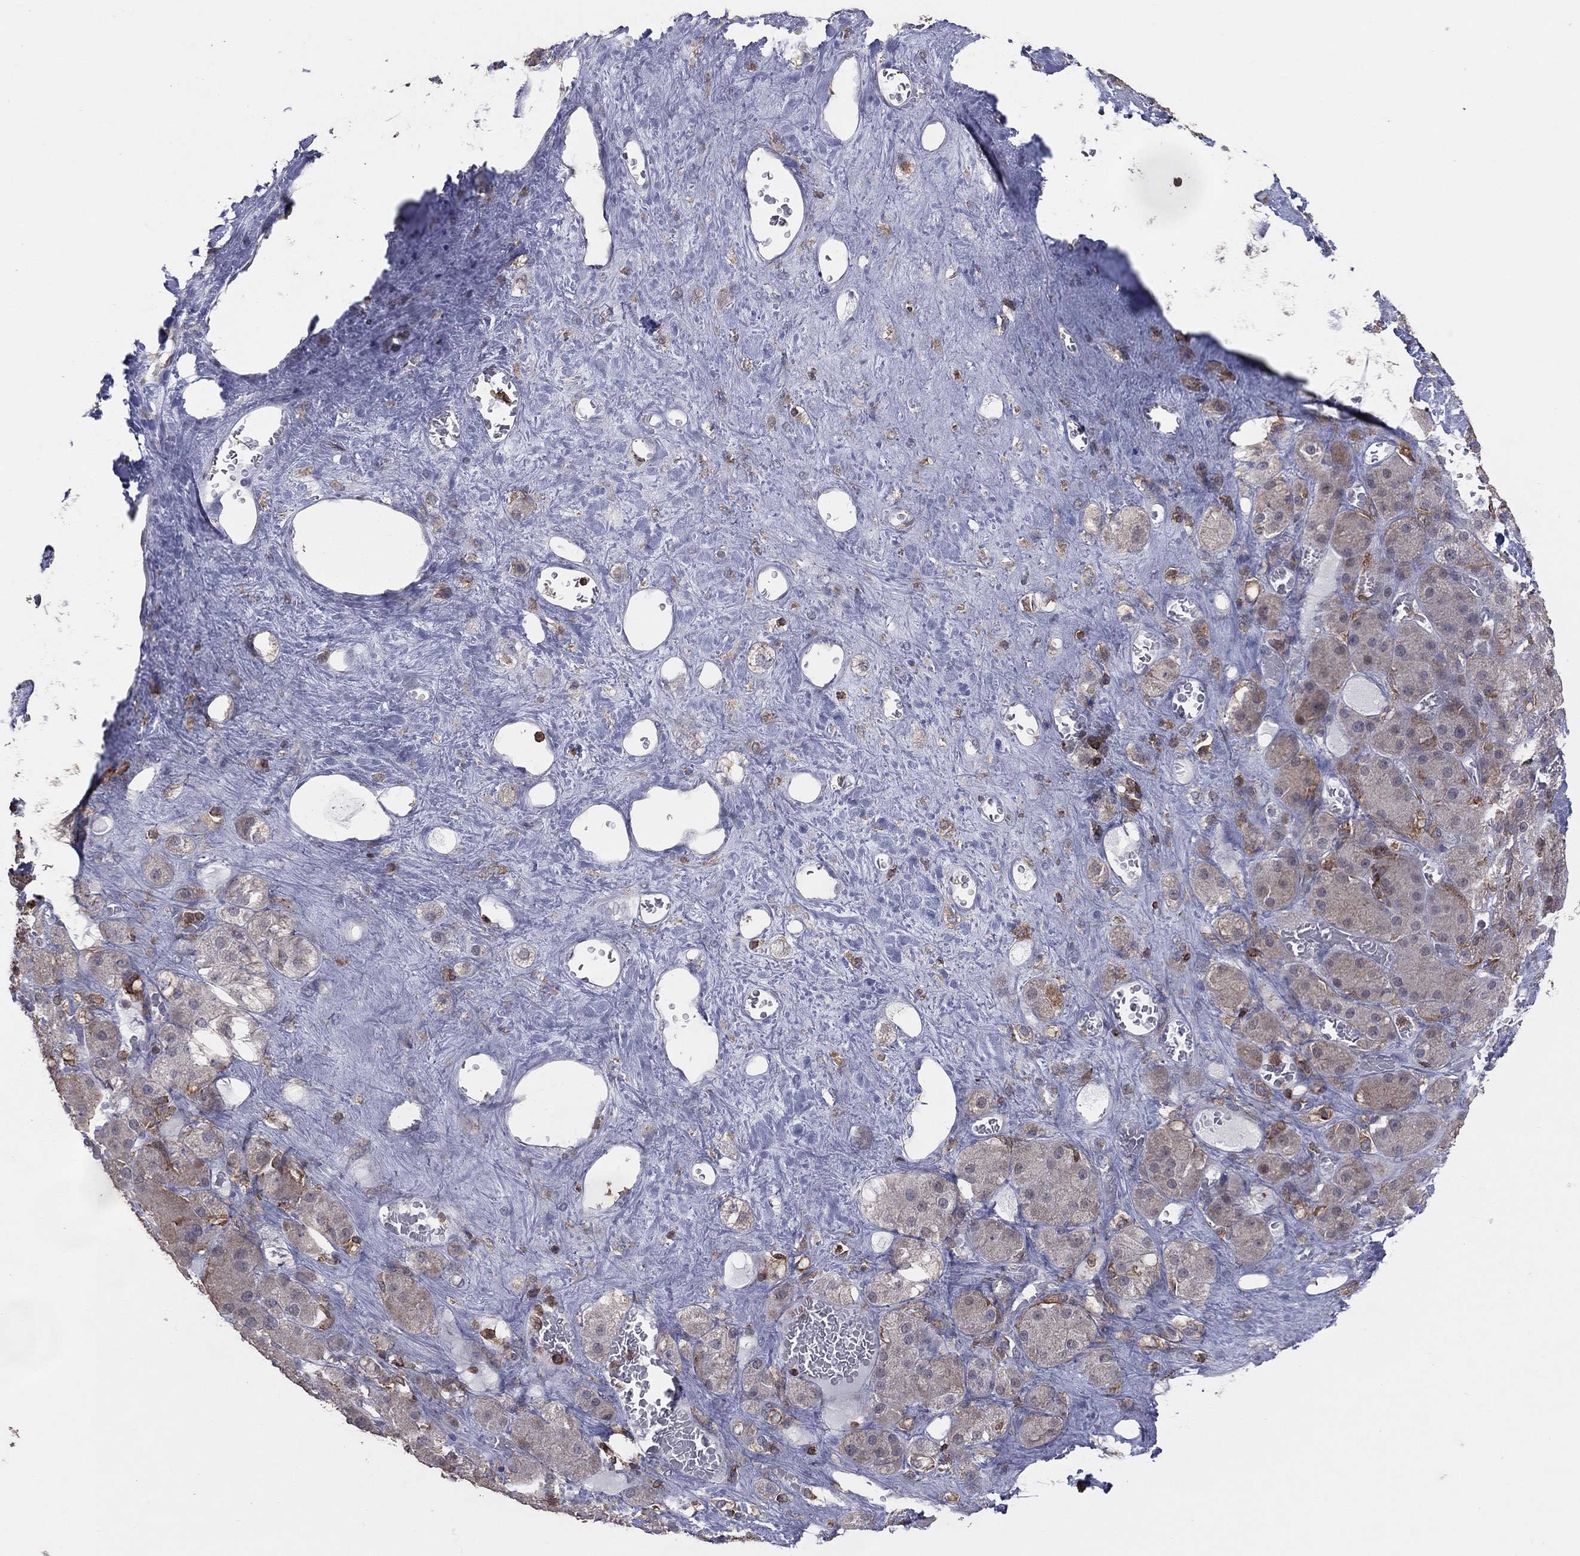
{"staining": {"intensity": "weak", "quantity": "<25%", "location": "cytoplasmic/membranous"}, "tissue": "adrenal gland", "cell_type": "Glandular cells", "image_type": "normal", "snomed": [{"axis": "morphology", "description": "Normal tissue, NOS"}, {"axis": "topography", "description": "Adrenal gland"}], "caption": "DAB immunohistochemical staining of unremarkable human adrenal gland exhibits no significant positivity in glandular cells. Brightfield microscopy of IHC stained with DAB (brown) and hematoxylin (blue), captured at high magnification.", "gene": "PSTPIP1", "patient": {"sex": "male", "age": 70}}